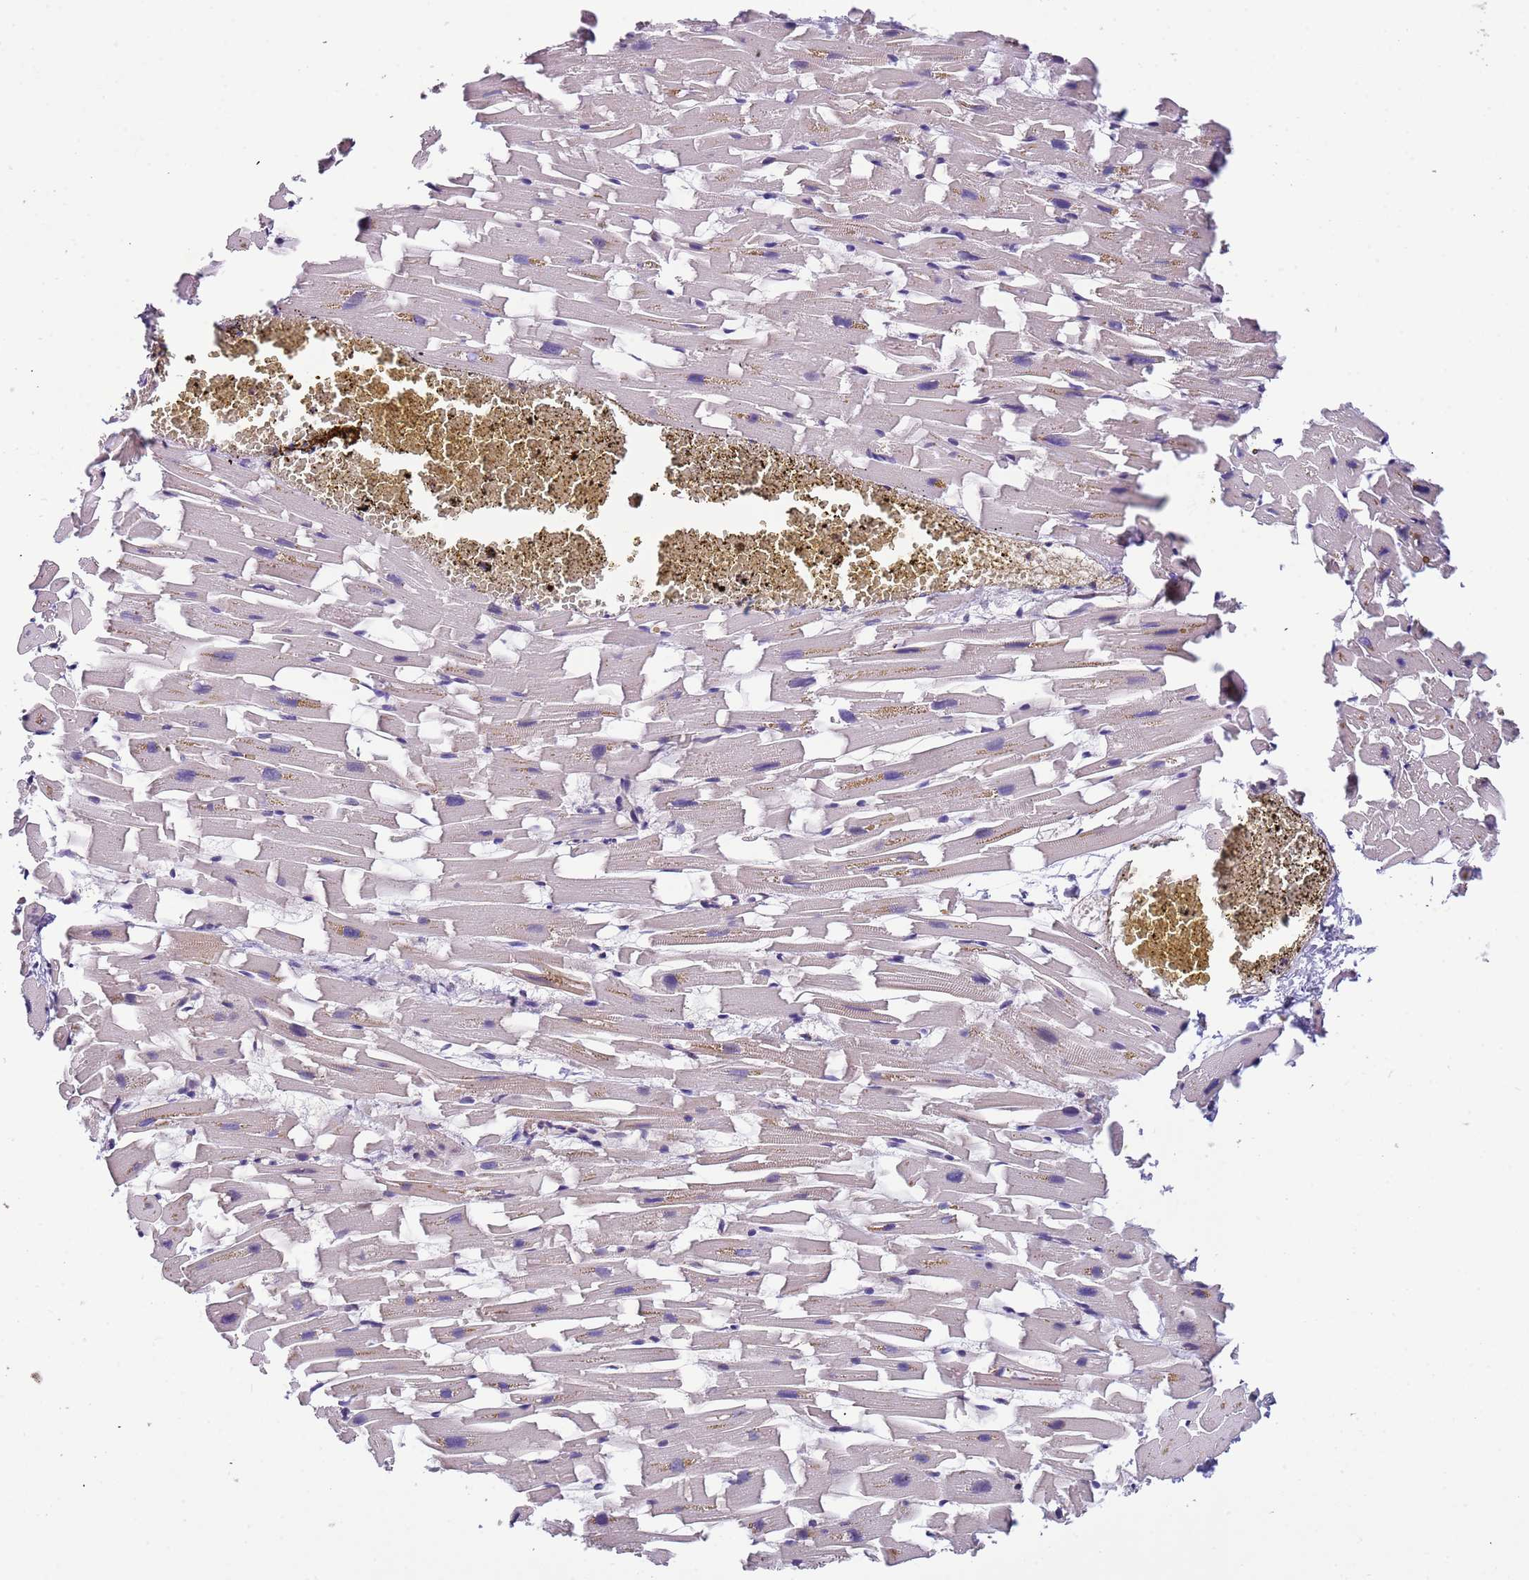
{"staining": {"intensity": "moderate", "quantity": "25%-75%", "location": "cytoplasmic/membranous"}, "tissue": "heart muscle", "cell_type": "Cardiomyocytes", "image_type": "normal", "snomed": [{"axis": "morphology", "description": "Normal tissue, NOS"}, {"axis": "topography", "description": "Heart"}], "caption": "Protein expression analysis of normal heart muscle demonstrates moderate cytoplasmic/membranous expression in approximately 25%-75% of cardiomyocytes.", "gene": "LAMB4", "patient": {"sex": "female", "age": 64}}